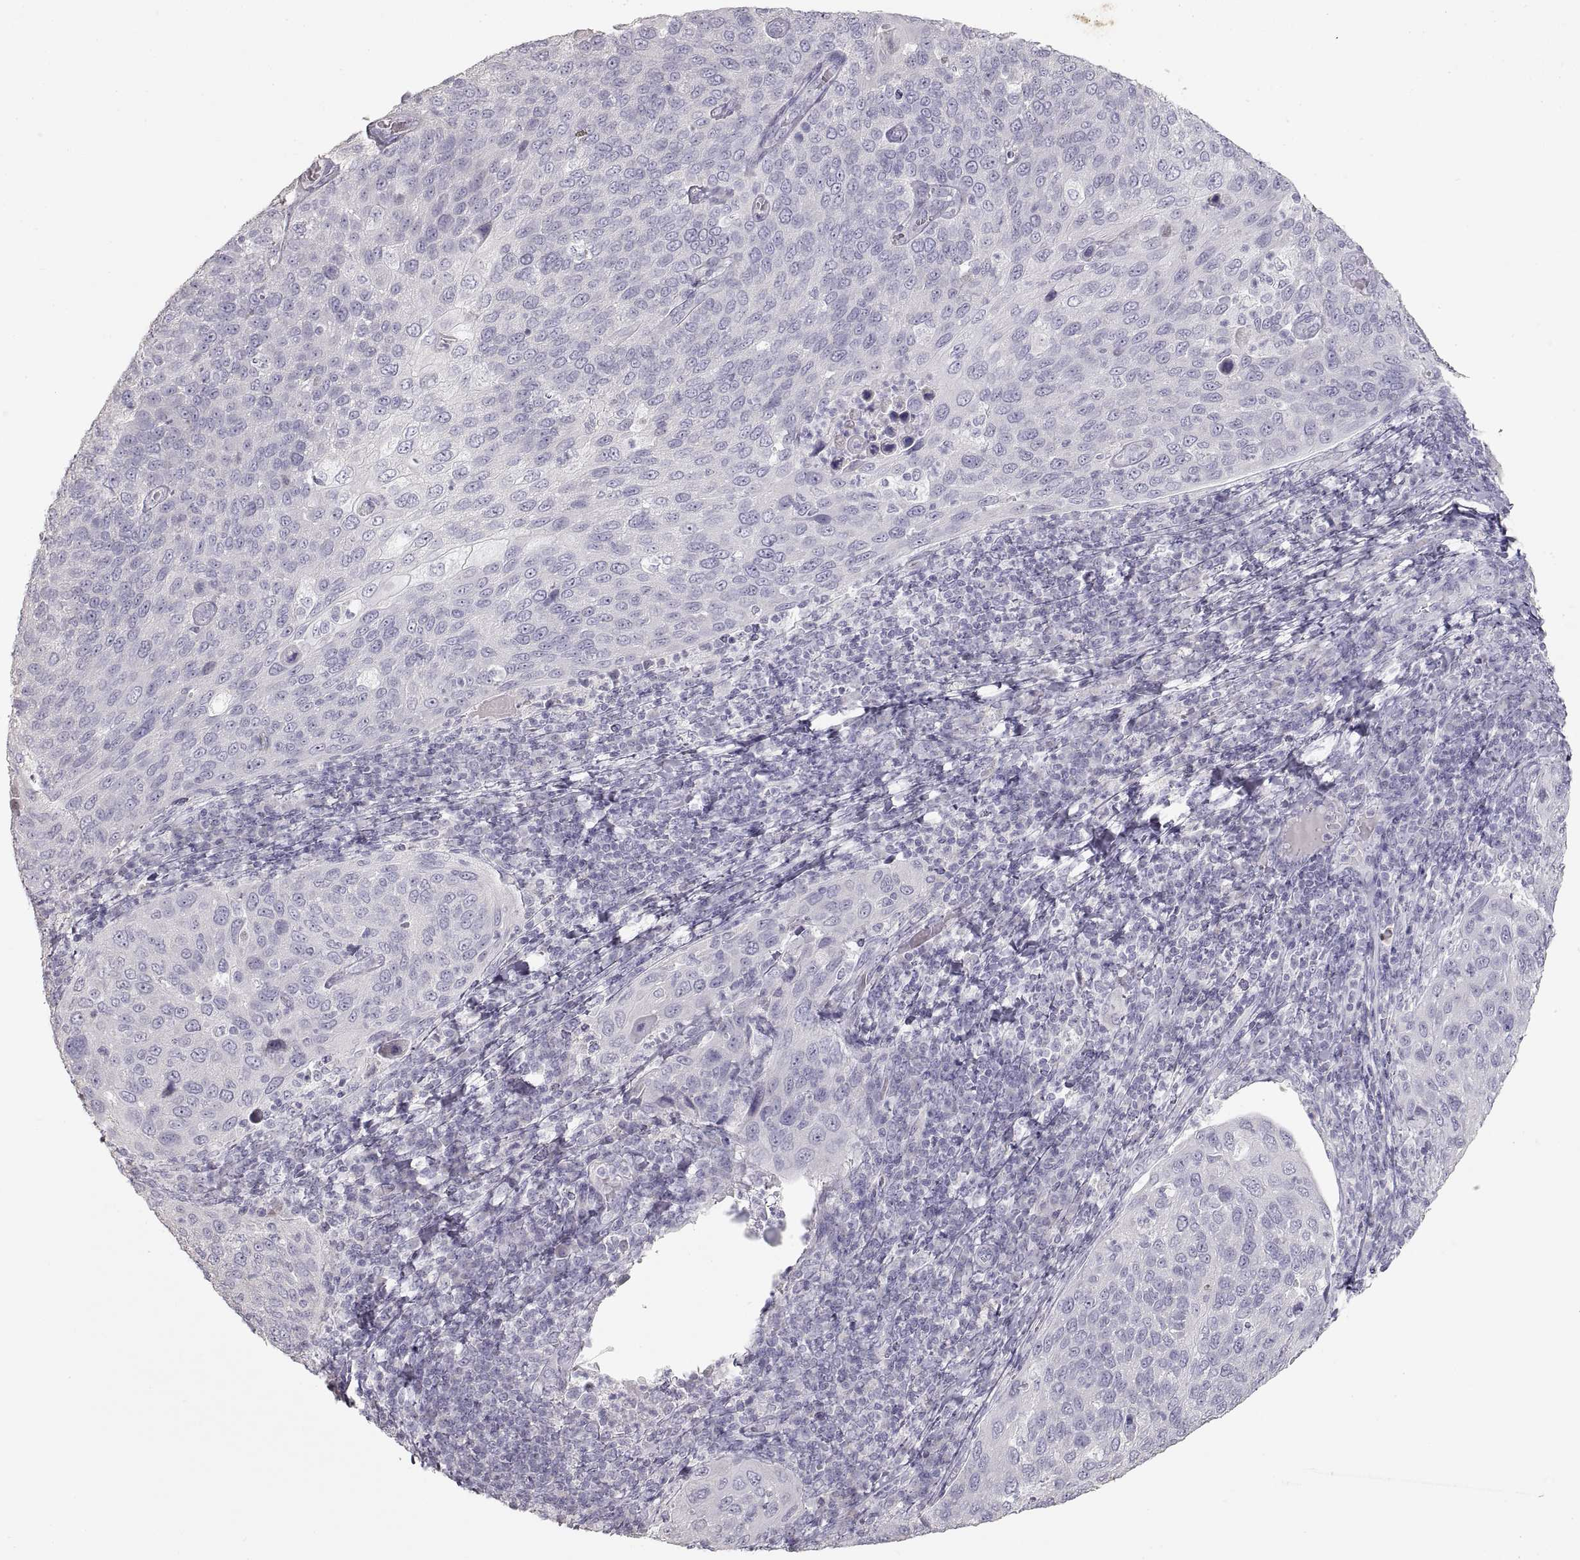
{"staining": {"intensity": "negative", "quantity": "none", "location": "none"}, "tissue": "cervical cancer", "cell_type": "Tumor cells", "image_type": "cancer", "snomed": [{"axis": "morphology", "description": "Squamous cell carcinoma, NOS"}, {"axis": "topography", "description": "Cervix"}], "caption": "This is an IHC histopathology image of squamous cell carcinoma (cervical). There is no positivity in tumor cells.", "gene": "ZP3", "patient": {"sex": "female", "age": 54}}